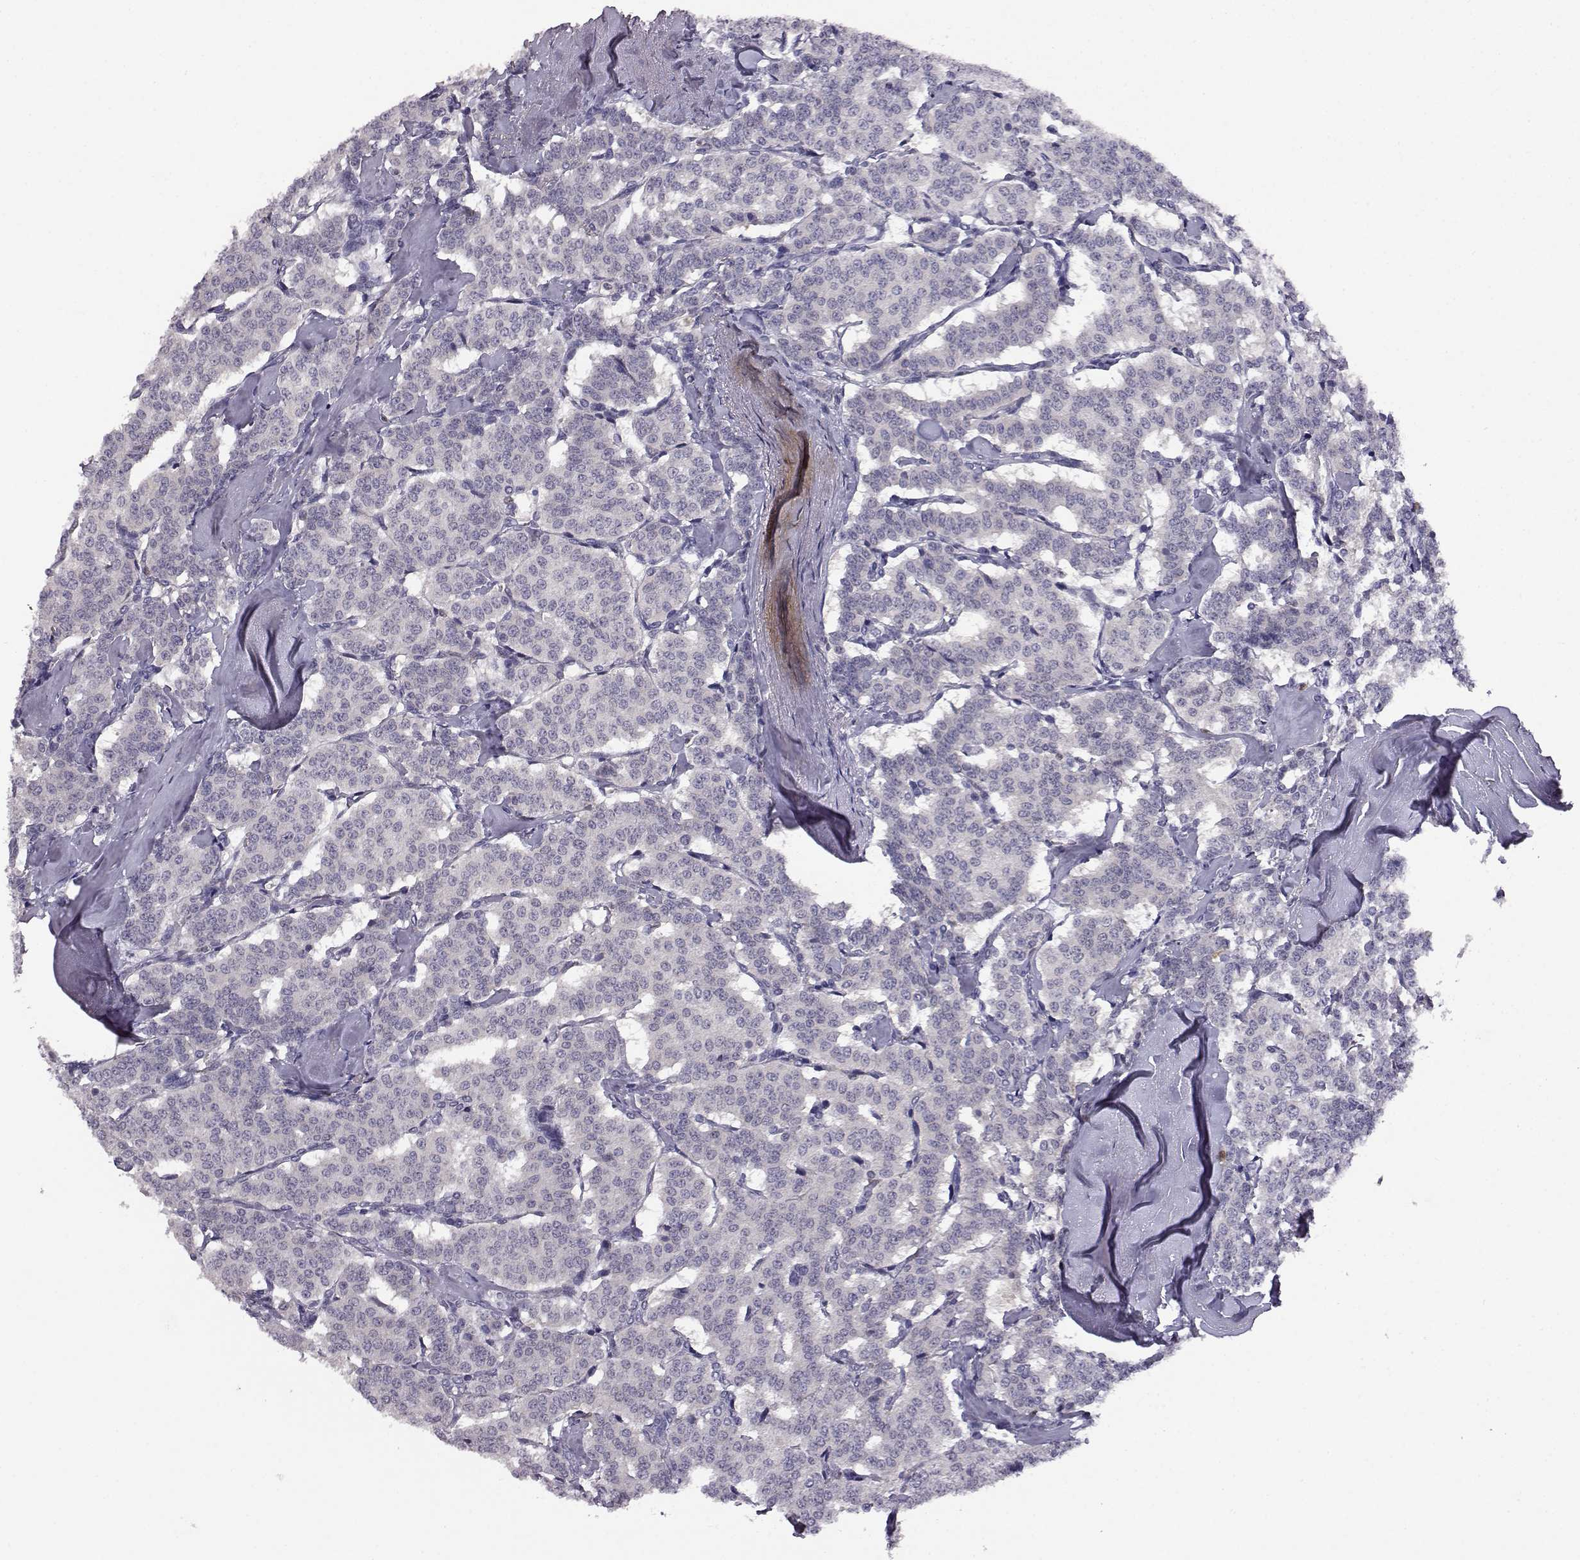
{"staining": {"intensity": "negative", "quantity": "none", "location": "none"}, "tissue": "carcinoid", "cell_type": "Tumor cells", "image_type": "cancer", "snomed": [{"axis": "morphology", "description": "Carcinoid, malignant, NOS"}, {"axis": "topography", "description": "Lung"}], "caption": "DAB immunohistochemical staining of carcinoid exhibits no significant staining in tumor cells. (Brightfield microscopy of DAB (3,3'-diaminobenzidine) IHC at high magnification).", "gene": "AKR1B1", "patient": {"sex": "female", "age": 46}}